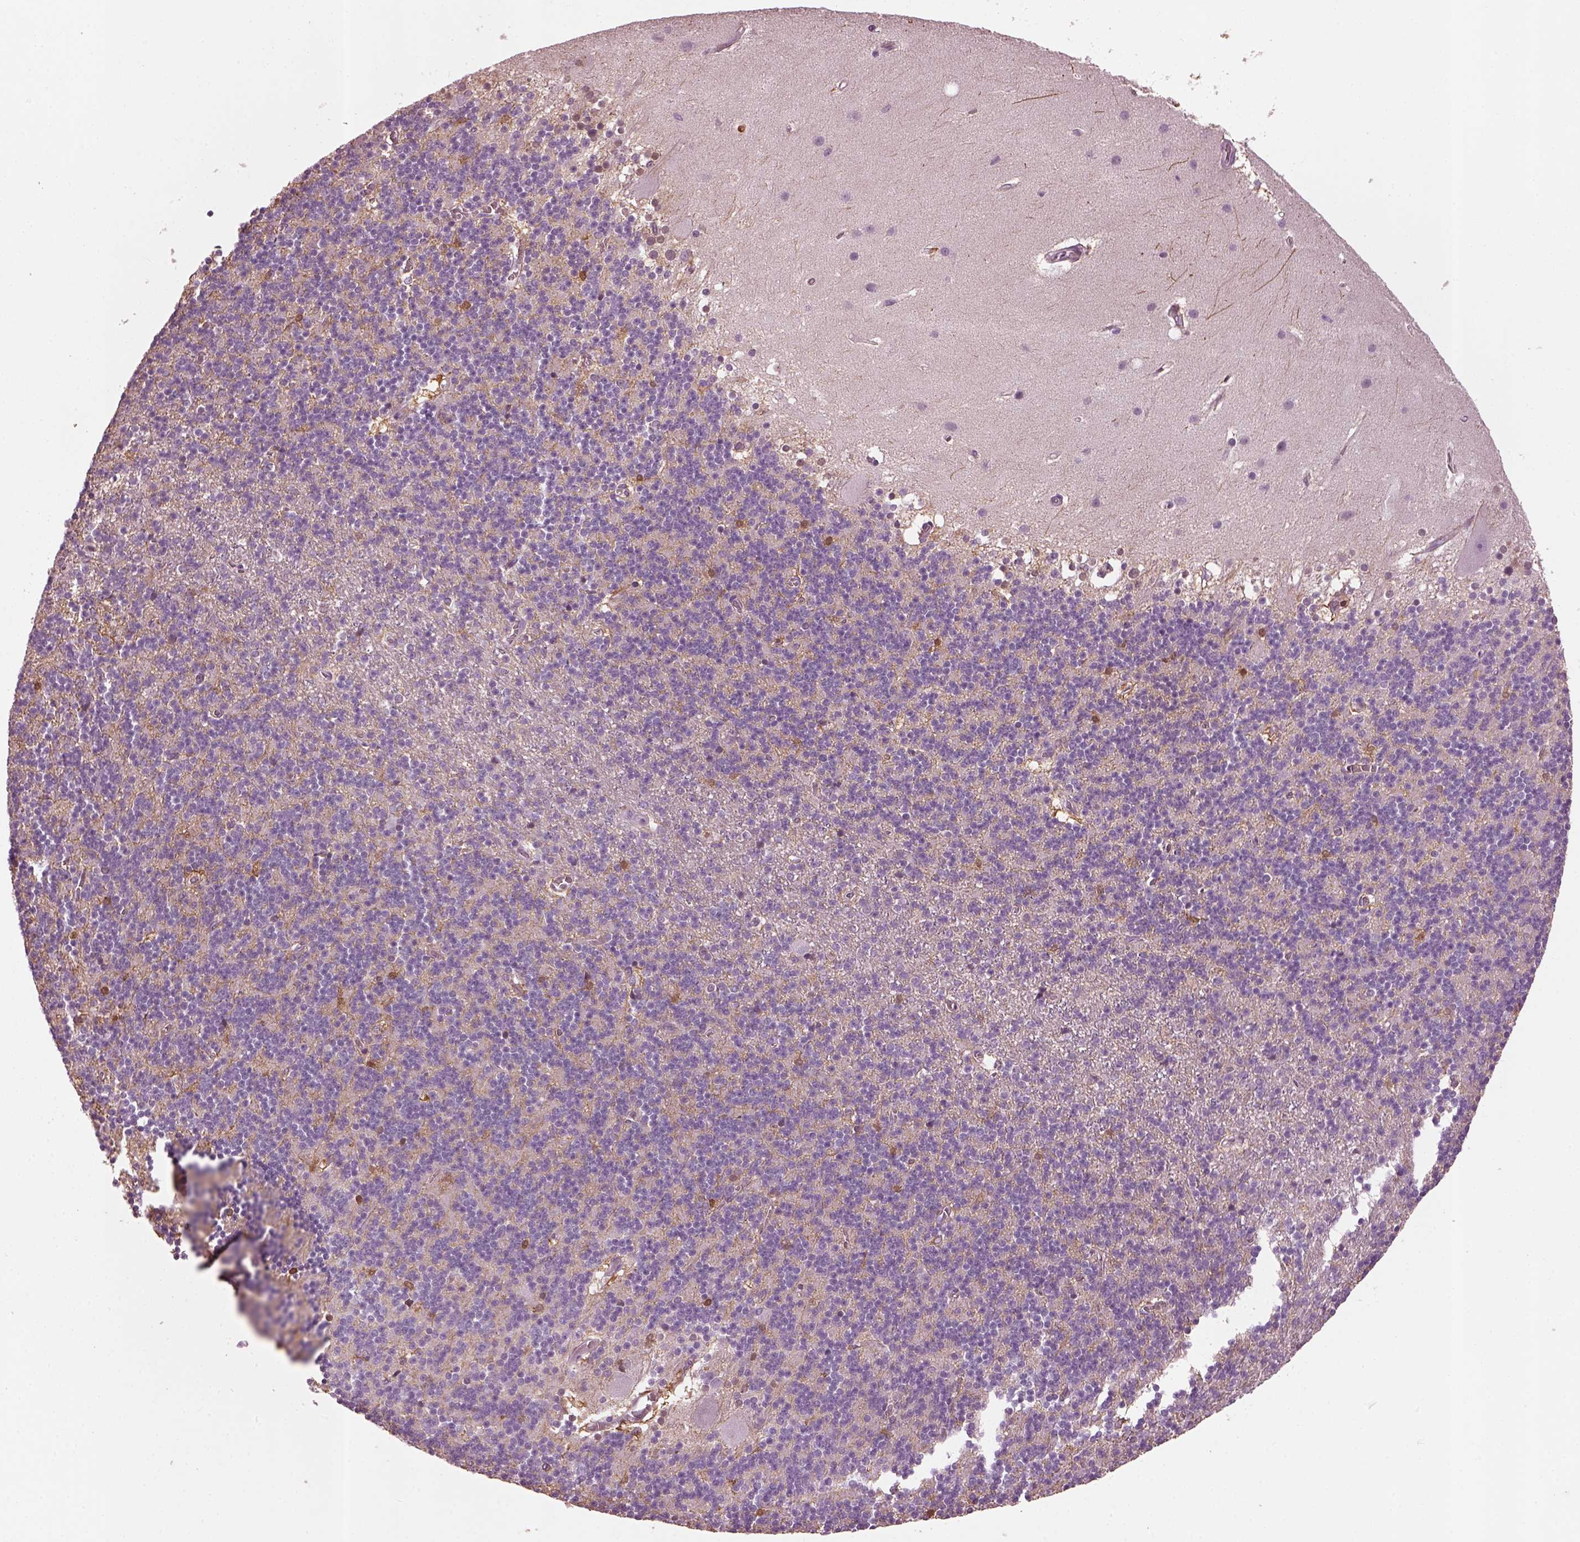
{"staining": {"intensity": "strong", "quantity": "<25%", "location": "cytoplasmic/membranous"}, "tissue": "cerebellum", "cell_type": "Cells in granular layer", "image_type": "normal", "snomed": [{"axis": "morphology", "description": "Normal tissue, NOS"}, {"axis": "topography", "description": "Cerebellum"}], "caption": "A brown stain shows strong cytoplasmic/membranous positivity of a protein in cells in granular layer of benign cerebellum.", "gene": "SLC6A17", "patient": {"sex": "male", "age": 70}}